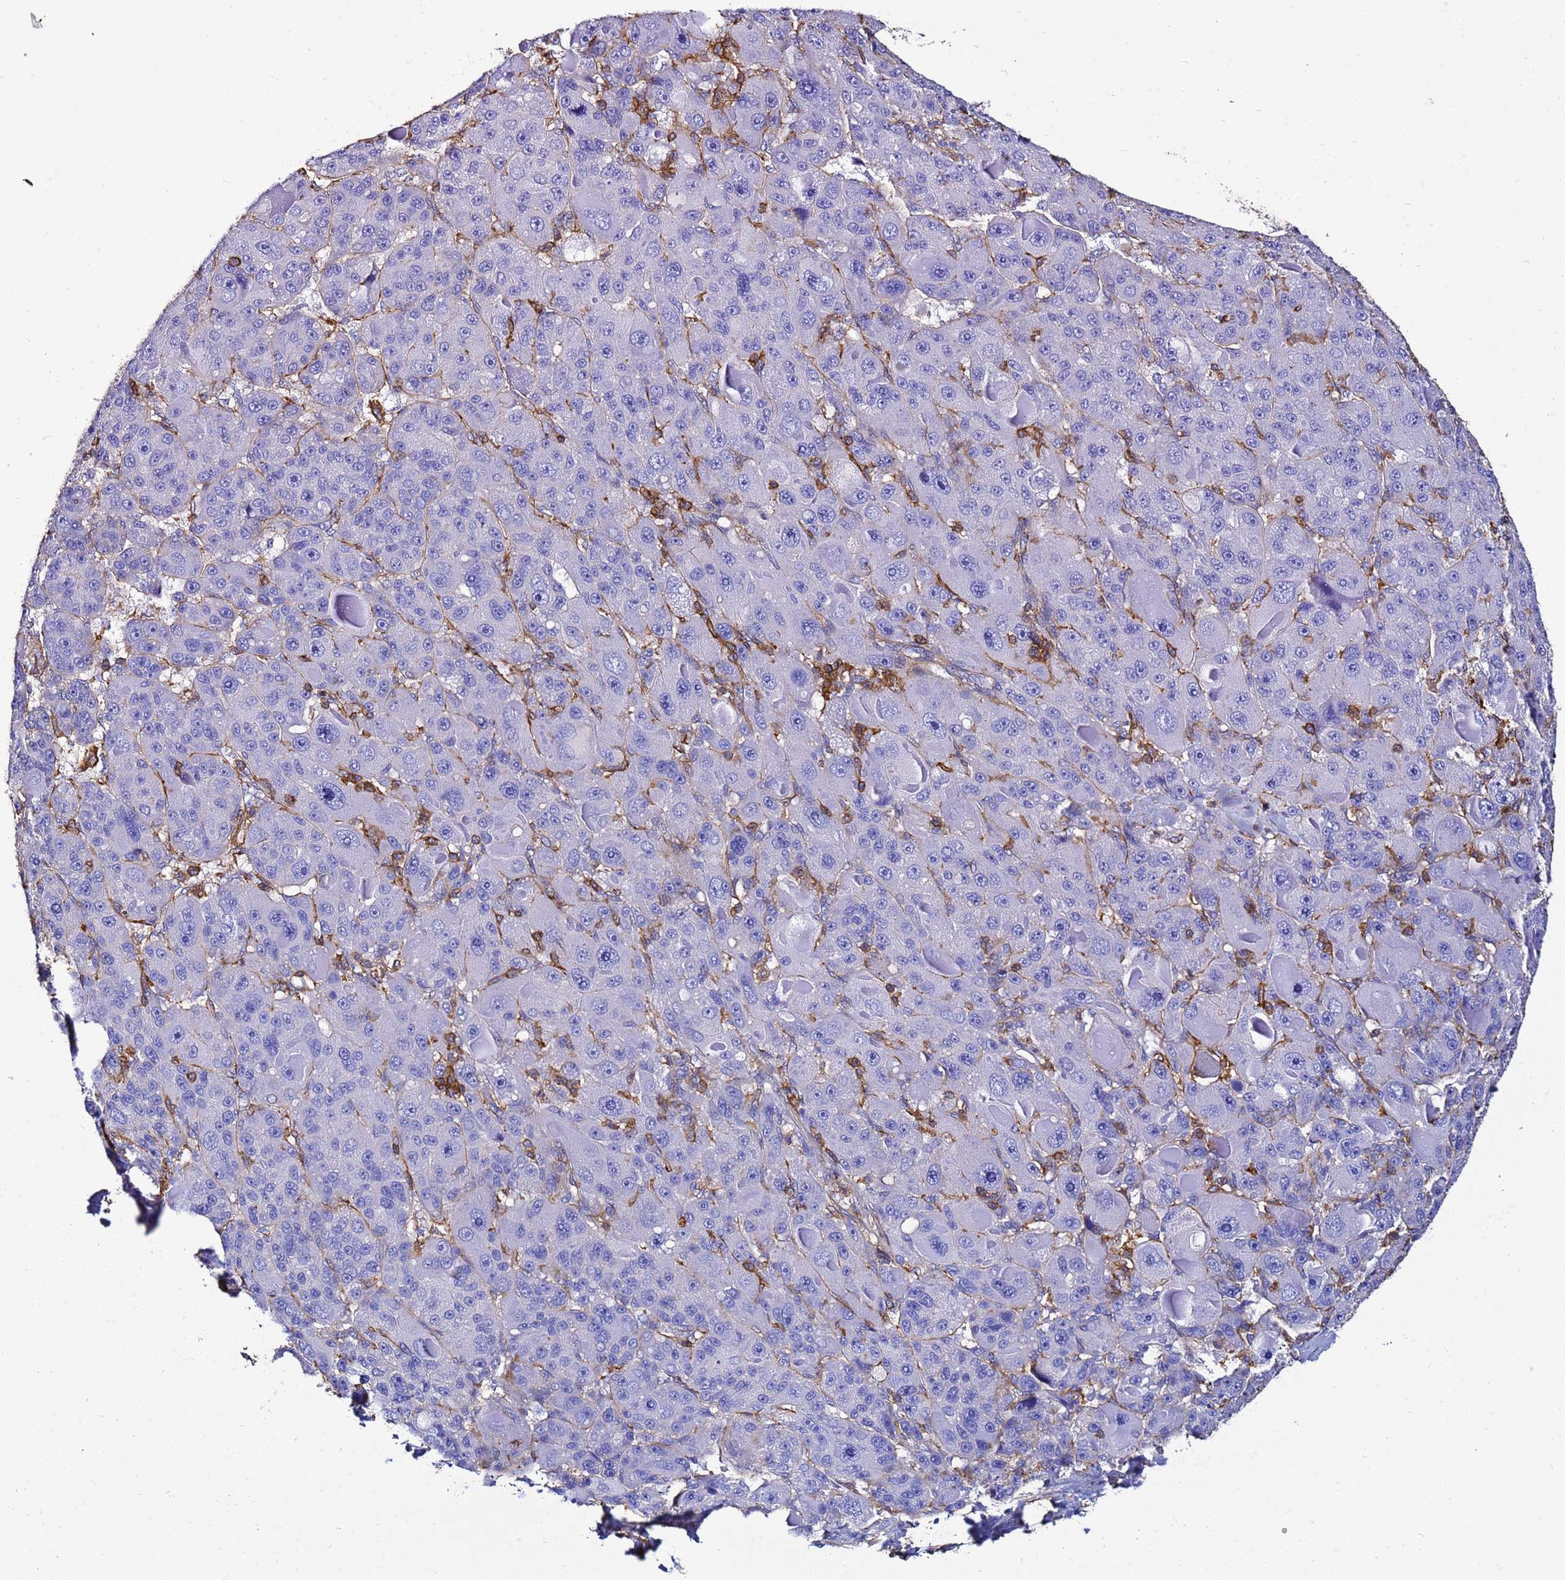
{"staining": {"intensity": "negative", "quantity": "none", "location": "none"}, "tissue": "liver cancer", "cell_type": "Tumor cells", "image_type": "cancer", "snomed": [{"axis": "morphology", "description": "Carcinoma, Hepatocellular, NOS"}, {"axis": "topography", "description": "Liver"}], "caption": "Tumor cells are negative for brown protein staining in liver cancer. (Brightfield microscopy of DAB immunohistochemistry at high magnification).", "gene": "ACTB", "patient": {"sex": "male", "age": 76}}